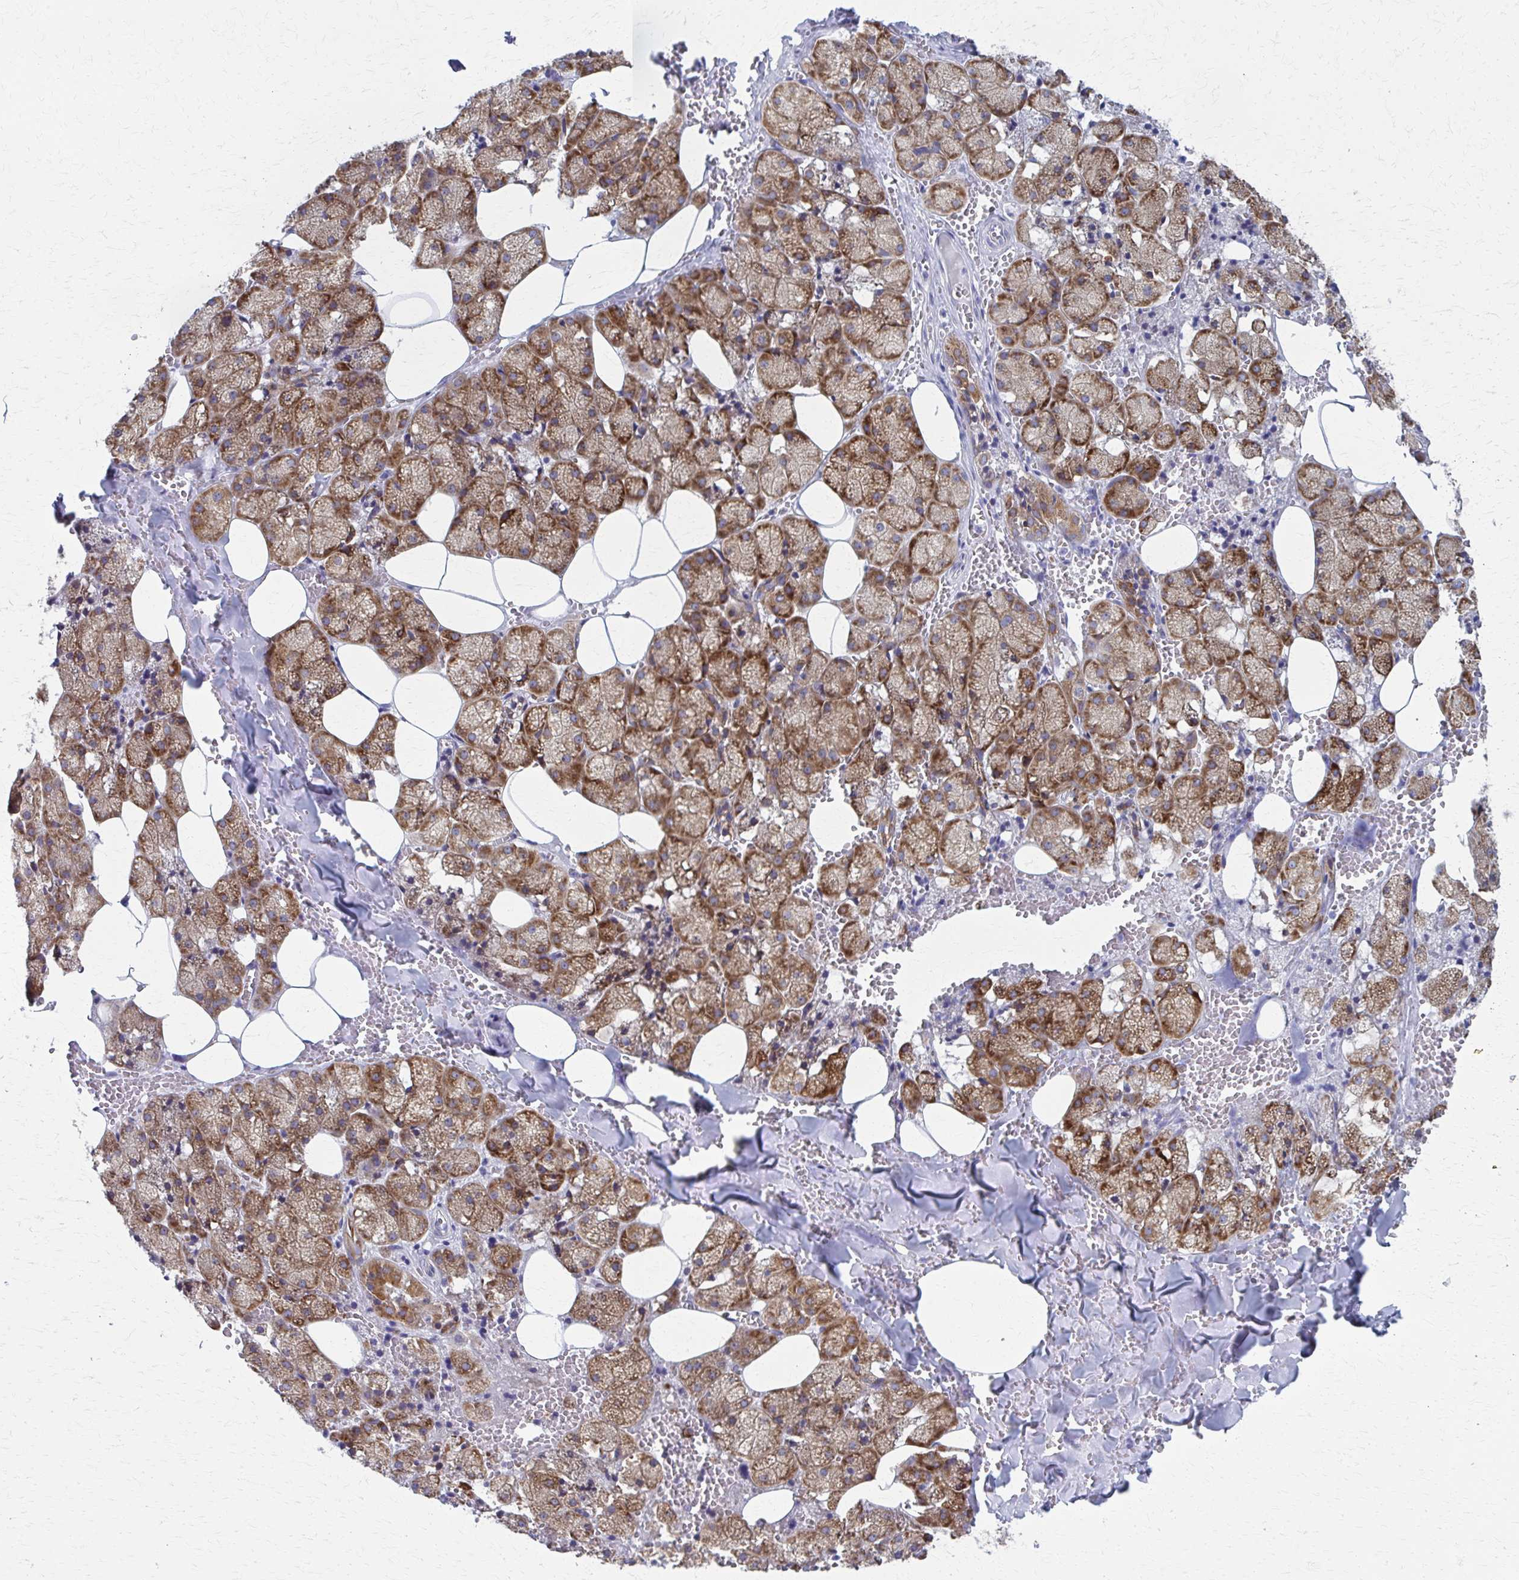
{"staining": {"intensity": "strong", "quantity": "25%-75%", "location": "cytoplasmic/membranous"}, "tissue": "salivary gland", "cell_type": "Glandular cells", "image_type": "normal", "snomed": [{"axis": "morphology", "description": "Normal tissue, NOS"}, {"axis": "topography", "description": "Salivary gland"}, {"axis": "topography", "description": "Peripheral nerve tissue"}], "caption": "A high-resolution image shows immunohistochemistry (IHC) staining of benign salivary gland, which displays strong cytoplasmic/membranous expression in approximately 25%-75% of glandular cells.", "gene": "SPATS2L", "patient": {"sex": "male", "age": 38}}